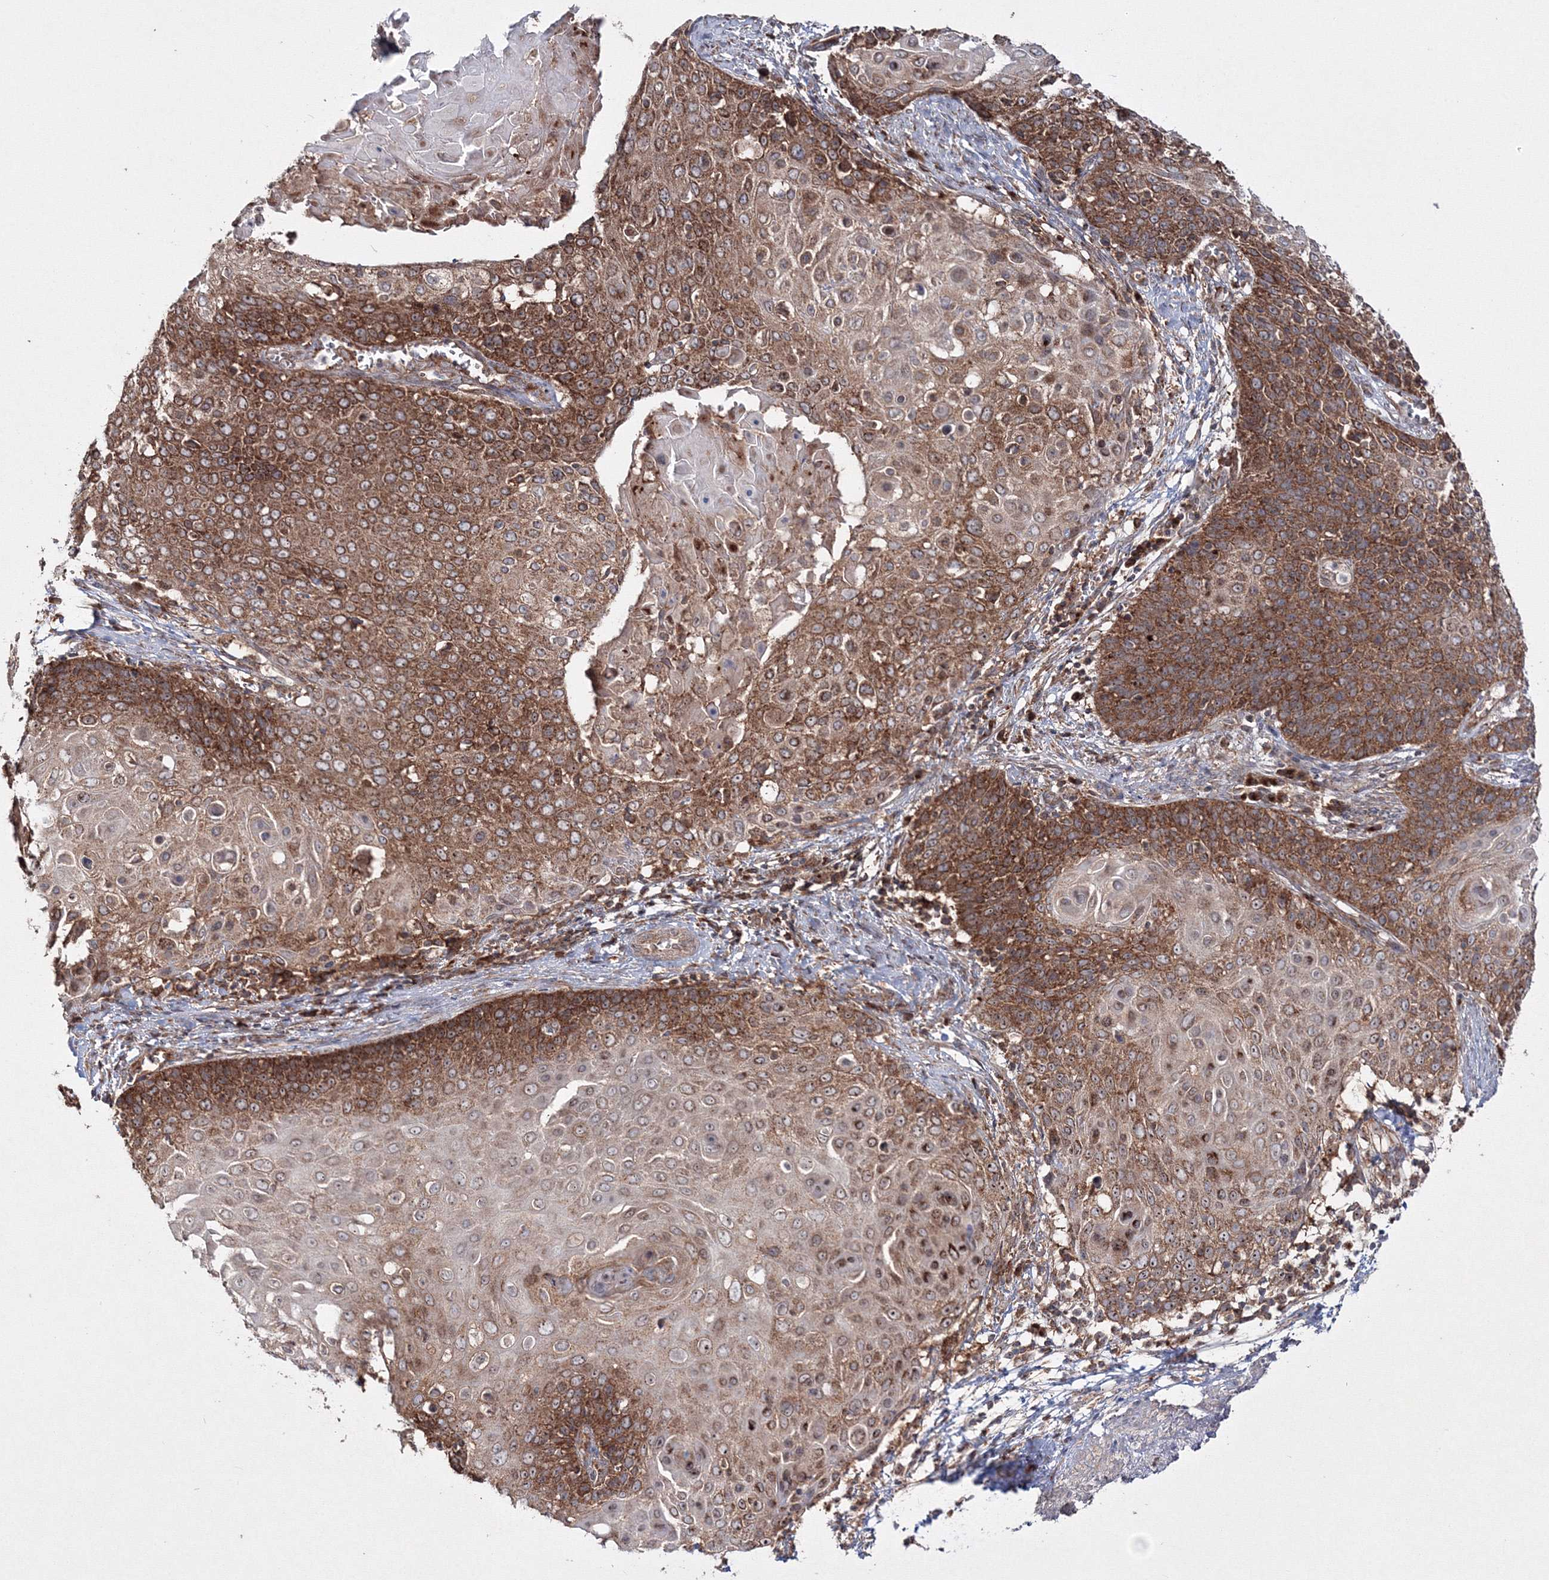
{"staining": {"intensity": "strong", "quantity": ">75%", "location": "cytoplasmic/membranous"}, "tissue": "cervical cancer", "cell_type": "Tumor cells", "image_type": "cancer", "snomed": [{"axis": "morphology", "description": "Squamous cell carcinoma, NOS"}, {"axis": "topography", "description": "Cervix"}], "caption": "About >75% of tumor cells in cervical cancer (squamous cell carcinoma) display strong cytoplasmic/membranous protein staining as visualized by brown immunohistochemical staining.", "gene": "PEX13", "patient": {"sex": "female", "age": 39}}